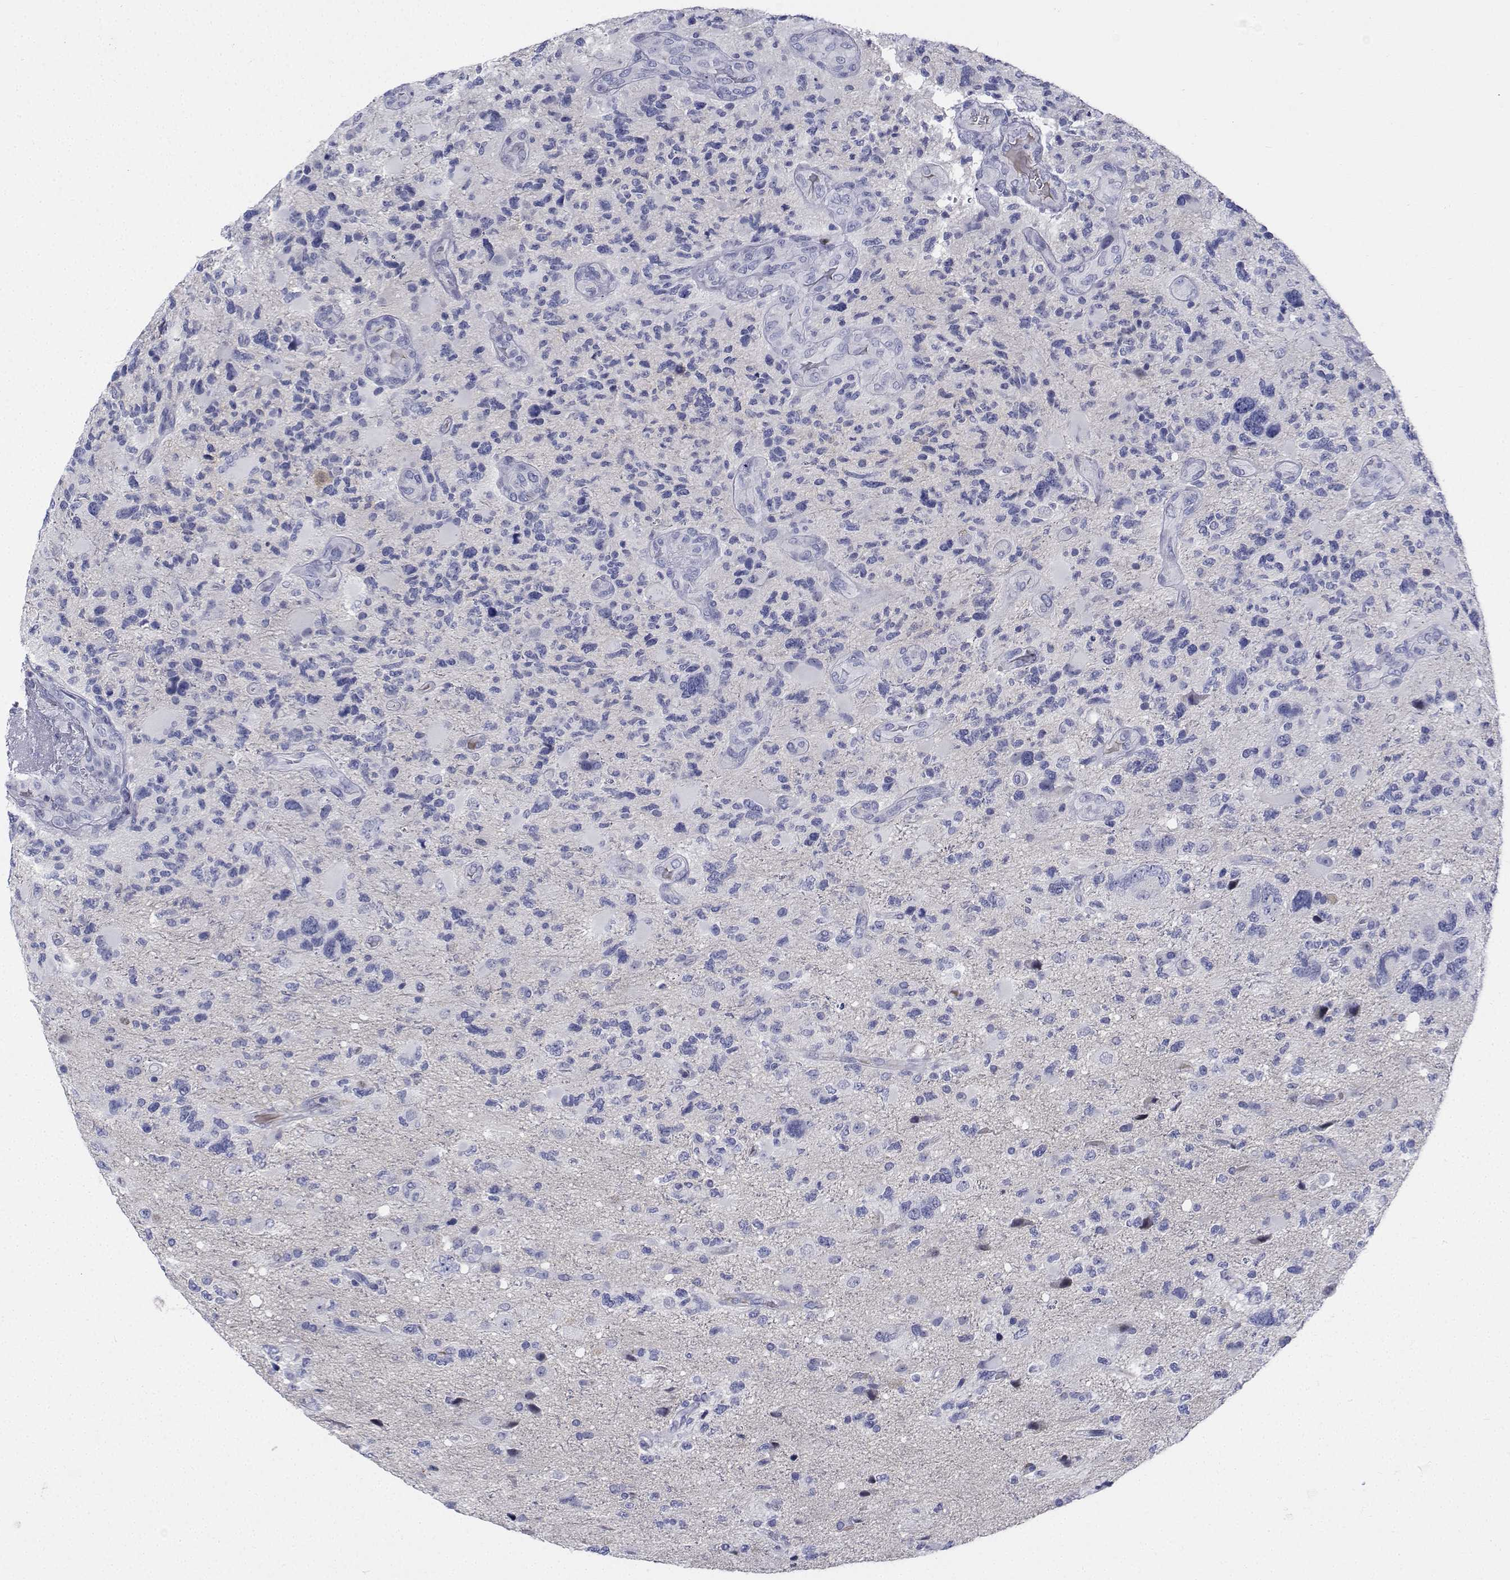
{"staining": {"intensity": "negative", "quantity": "none", "location": "none"}, "tissue": "glioma", "cell_type": "Tumor cells", "image_type": "cancer", "snomed": [{"axis": "morphology", "description": "Glioma, malignant, High grade"}, {"axis": "topography", "description": "Brain"}], "caption": "A histopathology image of malignant high-grade glioma stained for a protein displays no brown staining in tumor cells.", "gene": "PLXNA4", "patient": {"sex": "female", "age": 71}}